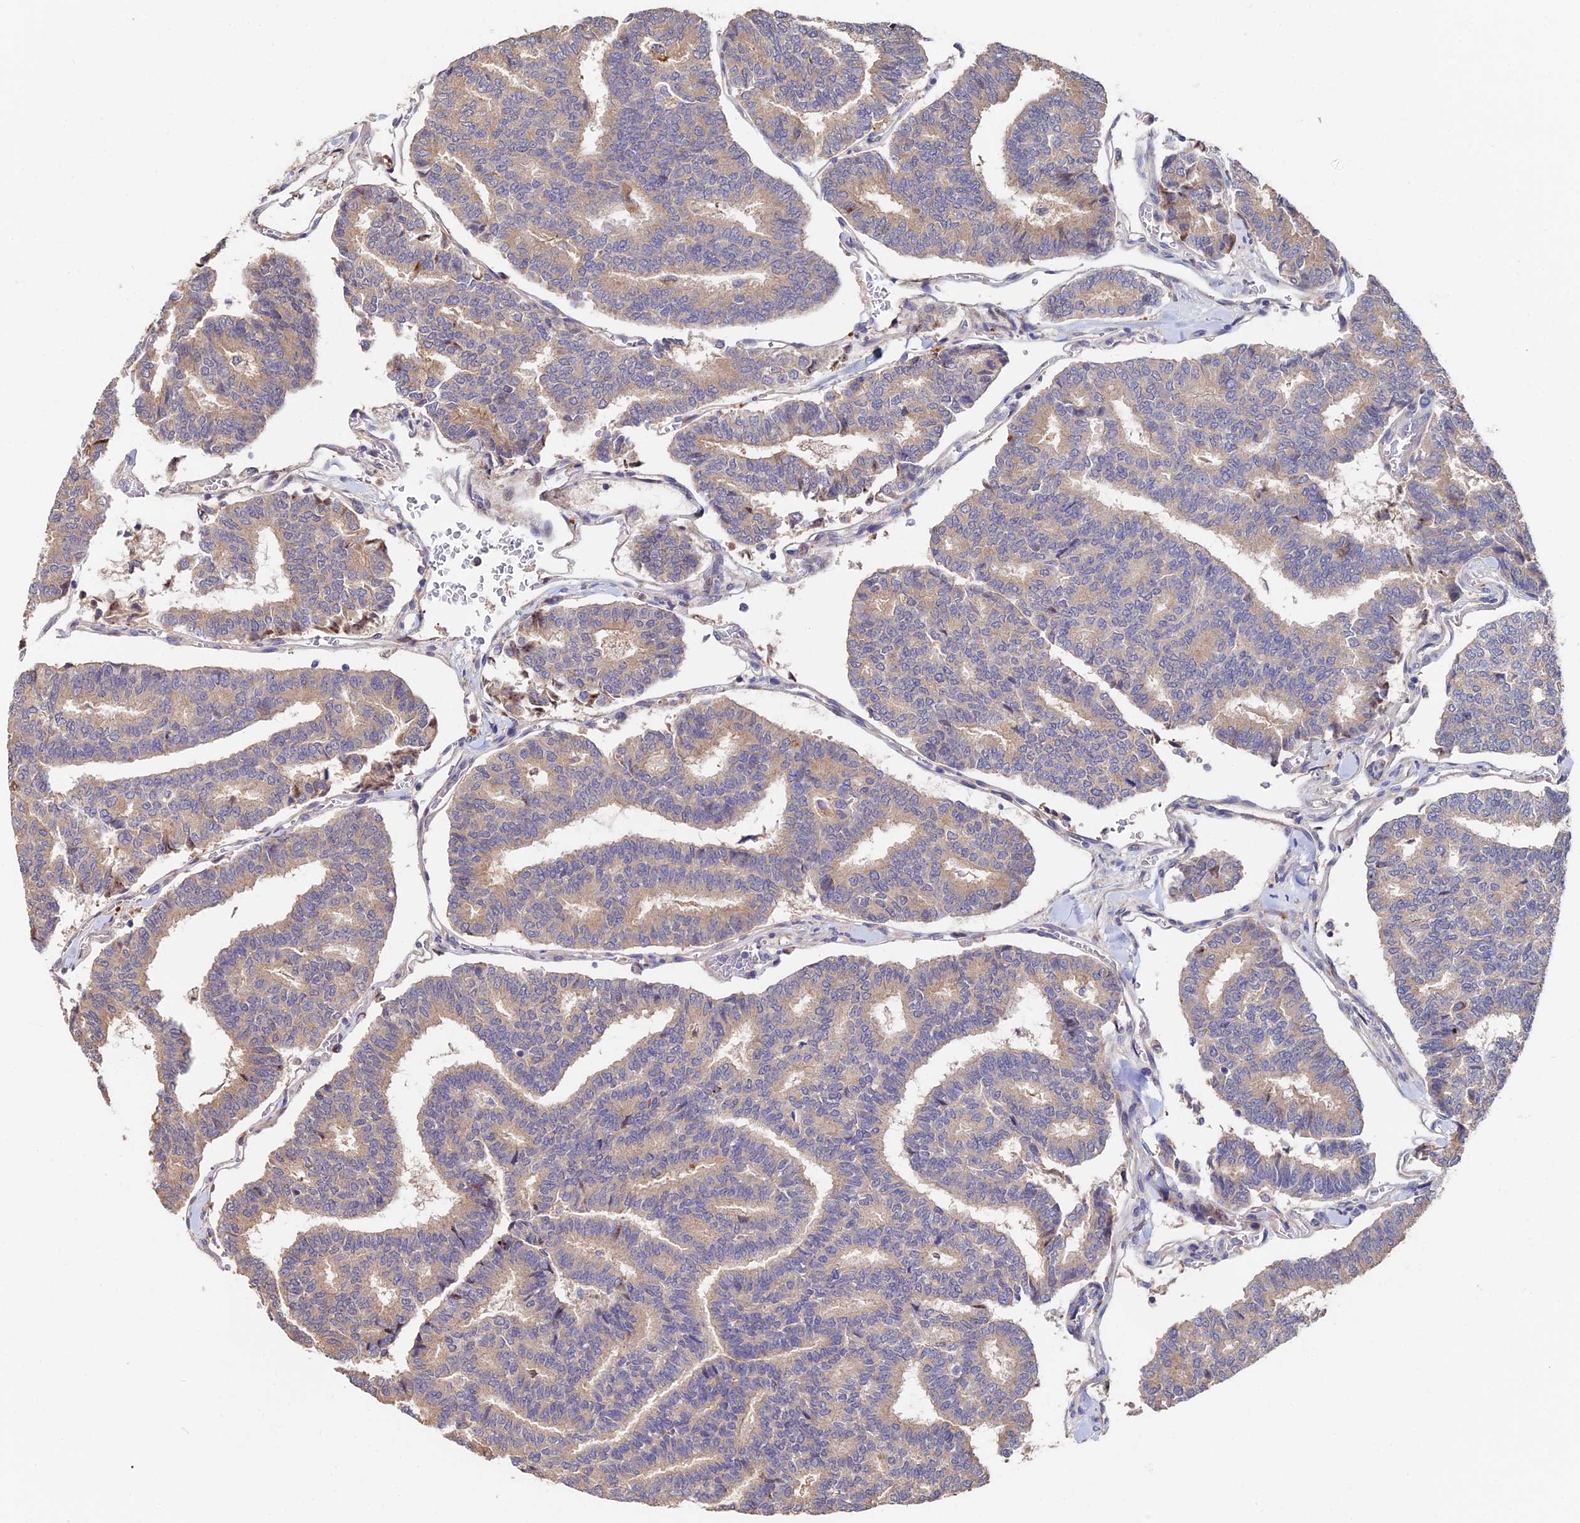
{"staining": {"intensity": "weak", "quantity": "25%-75%", "location": "cytoplasmic/membranous"}, "tissue": "thyroid cancer", "cell_type": "Tumor cells", "image_type": "cancer", "snomed": [{"axis": "morphology", "description": "Papillary adenocarcinoma, NOS"}, {"axis": "topography", "description": "Thyroid gland"}], "caption": "Tumor cells show low levels of weak cytoplasmic/membranous expression in approximately 25%-75% of cells in papillary adenocarcinoma (thyroid).", "gene": "ACTR5", "patient": {"sex": "female", "age": 35}}